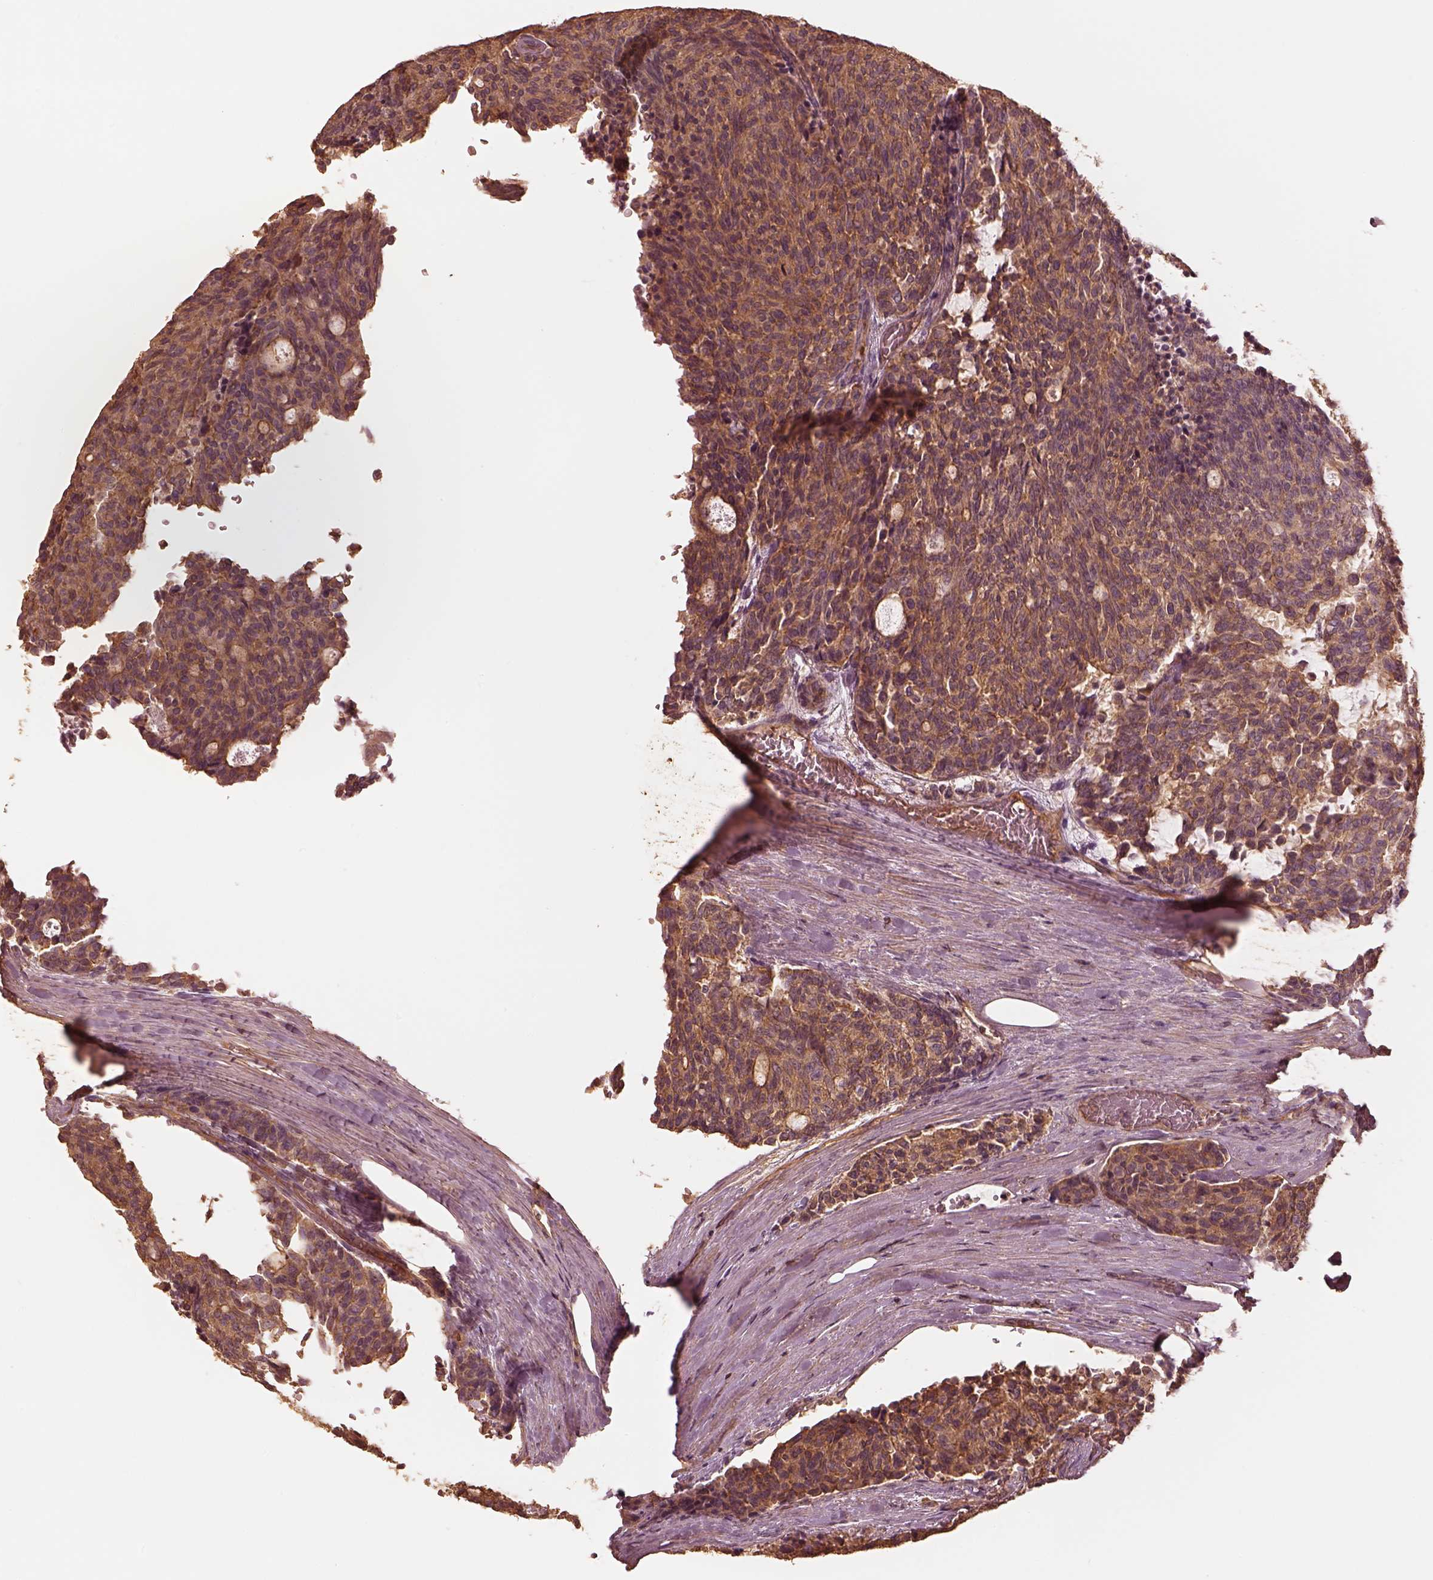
{"staining": {"intensity": "strong", "quantity": ">75%", "location": "cytoplasmic/membranous"}, "tissue": "carcinoid", "cell_type": "Tumor cells", "image_type": "cancer", "snomed": [{"axis": "morphology", "description": "Carcinoid, malignant, NOS"}, {"axis": "topography", "description": "Pancreas"}], "caption": "Immunohistochemistry (IHC) of human carcinoid displays high levels of strong cytoplasmic/membranous staining in approximately >75% of tumor cells. The staining was performed using DAB to visualize the protein expression in brown, while the nuclei were stained in blue with hematoxylin (Magnification: 20x).", "gene": "WDR7", "patient": {"sex": "female", "age": 54}}